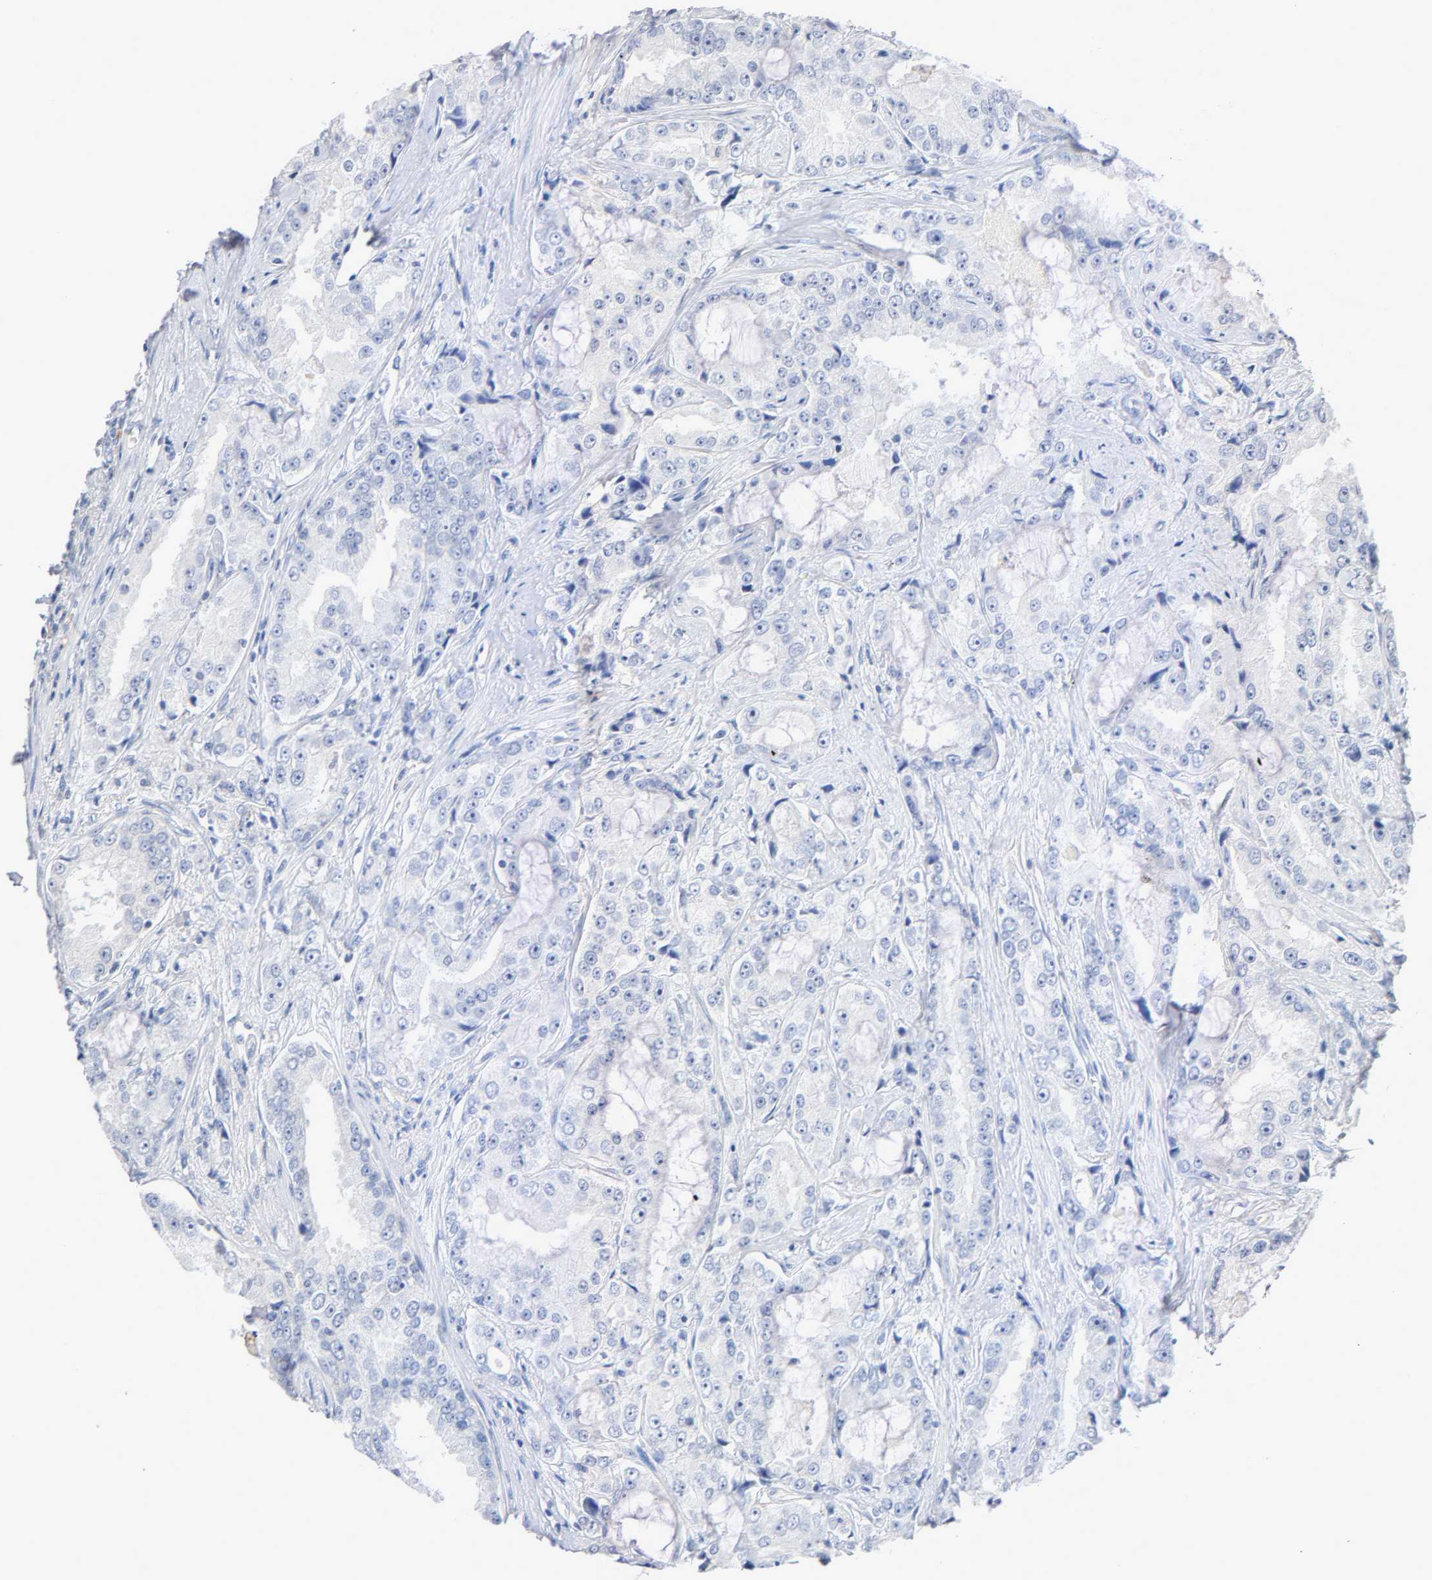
{"staining": {"intensity": "weak", "quantity": "<25%", "location": "cytoplasmic/membranous"}, "tissue": "prostate cancer", "cell_type": "Tumor cells", "image_type": "cancer", "snomed": [{"axis": "morphology", "description": "Adenocarcinoma, High grade"}, {"axis": "topography", "description": "Prostate"}], "caption": "Micrograph shows no significant protein expression in tumor cells of high-grade adenocarcinoma (prostate).", "gene": "MALT1", "patient": {"sex": "male", "age": 73}}